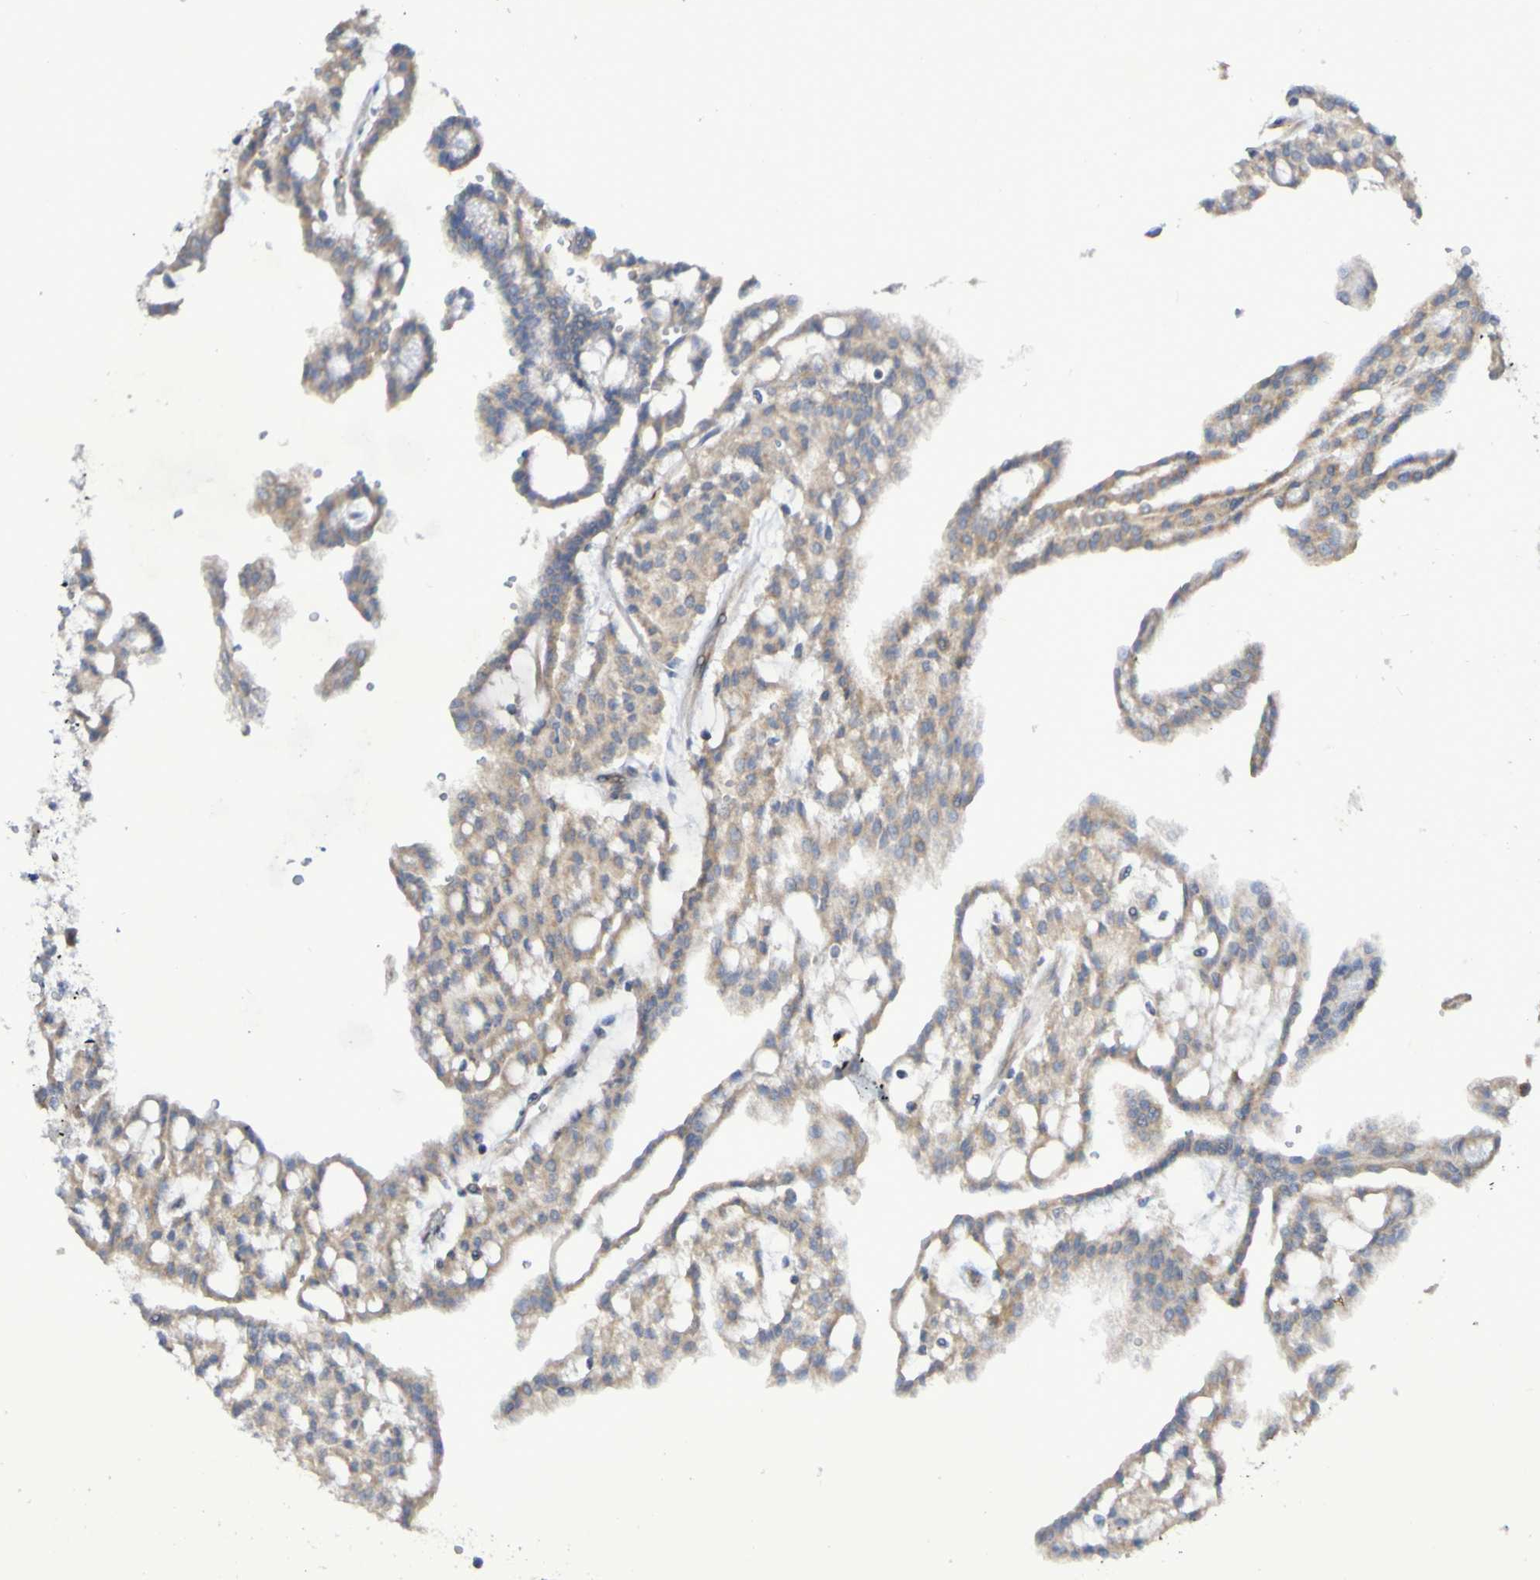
{"staining": {"intensity": "weak", "quantity": ">75%", "location": "cytoplasmic/membranous"}, "tissue": "renal cancer", "cell_type": "Tumor cells", "image_type": "cancer", "snomed": [{"axis": "morphology", "description": "Adenocarcinoma, NOS"}, {"axis": "topography", "description": "Kidney"}], "caption": "DAB (3,3'-diaminobenzidine) immunohistochemical staining of adenocarcinoma (renal) exhibits weak cytoplasmic/membranous protein expression in about >75% of tumor cells. The staining was performed using DAB (3,3'-diaminobenzidine), with brown indicating positive protein expression. Nuclei are stained blue with hematoxylin.", "gene": "LMBRD2", "patient": {"sex": "male", "age": 63}}